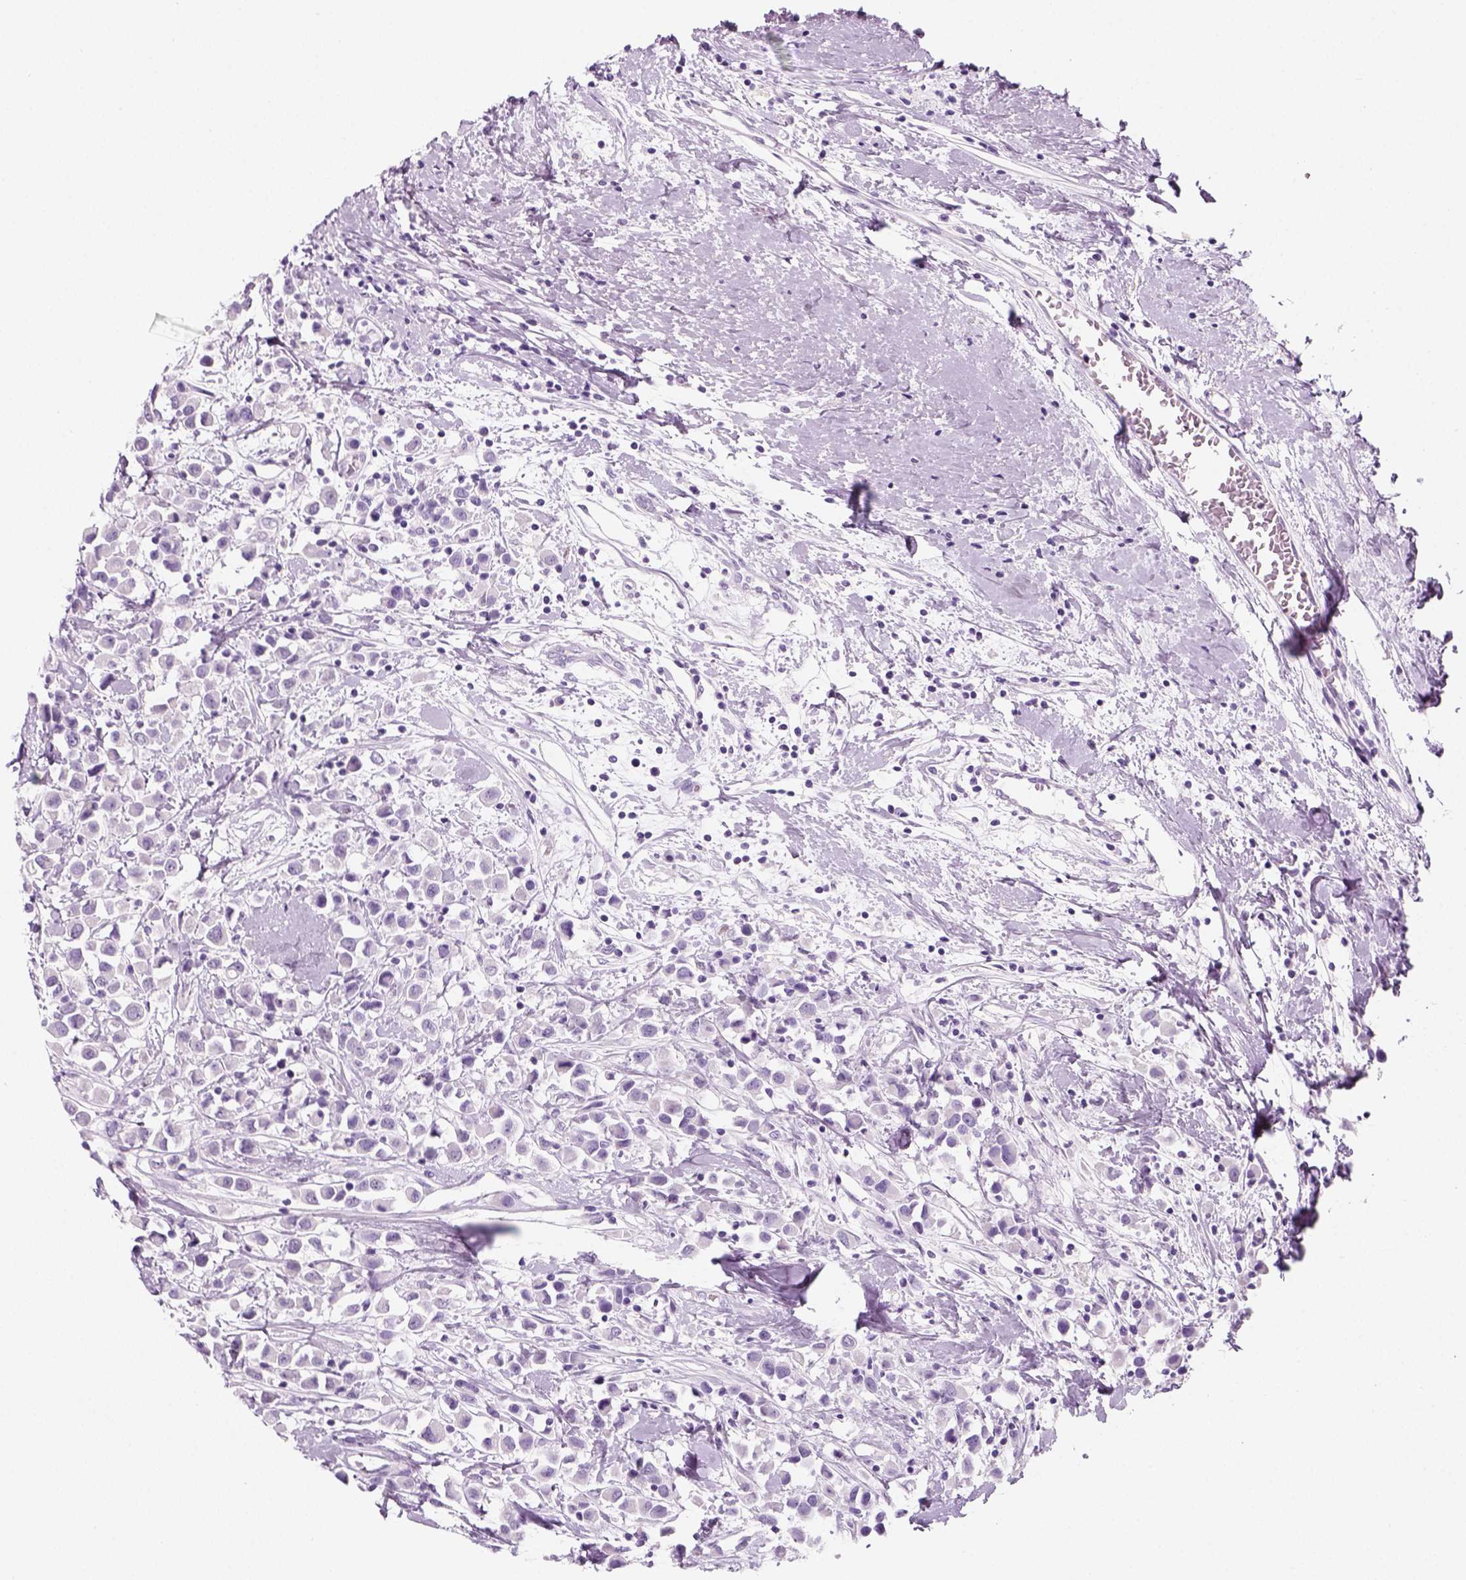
{"staining": {"intensity": "negative", "quantity": "none", "location": "none"}, "tissue": "breast cancer", "cell_type": "Tumor cells", "image_type": "cancer", "snomed": [{"axis": "morphology", "description": "Duct carcinoma"}, {"axis": "topography", "description": "Breast"}], "caption": "High magnification brightfield microscopy of breast intraductal carcinoma stained with DAB (brown) and counterstained with hematoxylin (blue): tumor cells show no significant positivity. (Stains: DAB (3,3'-diaminobenzidine) immunohistochemistry (IHC) with hematoxylin counter stain, Microscopy: brightfield microscopy at high magnification).", "gene": "KRTAP11-1", "patient": {"sex": "female", "age": 61}}